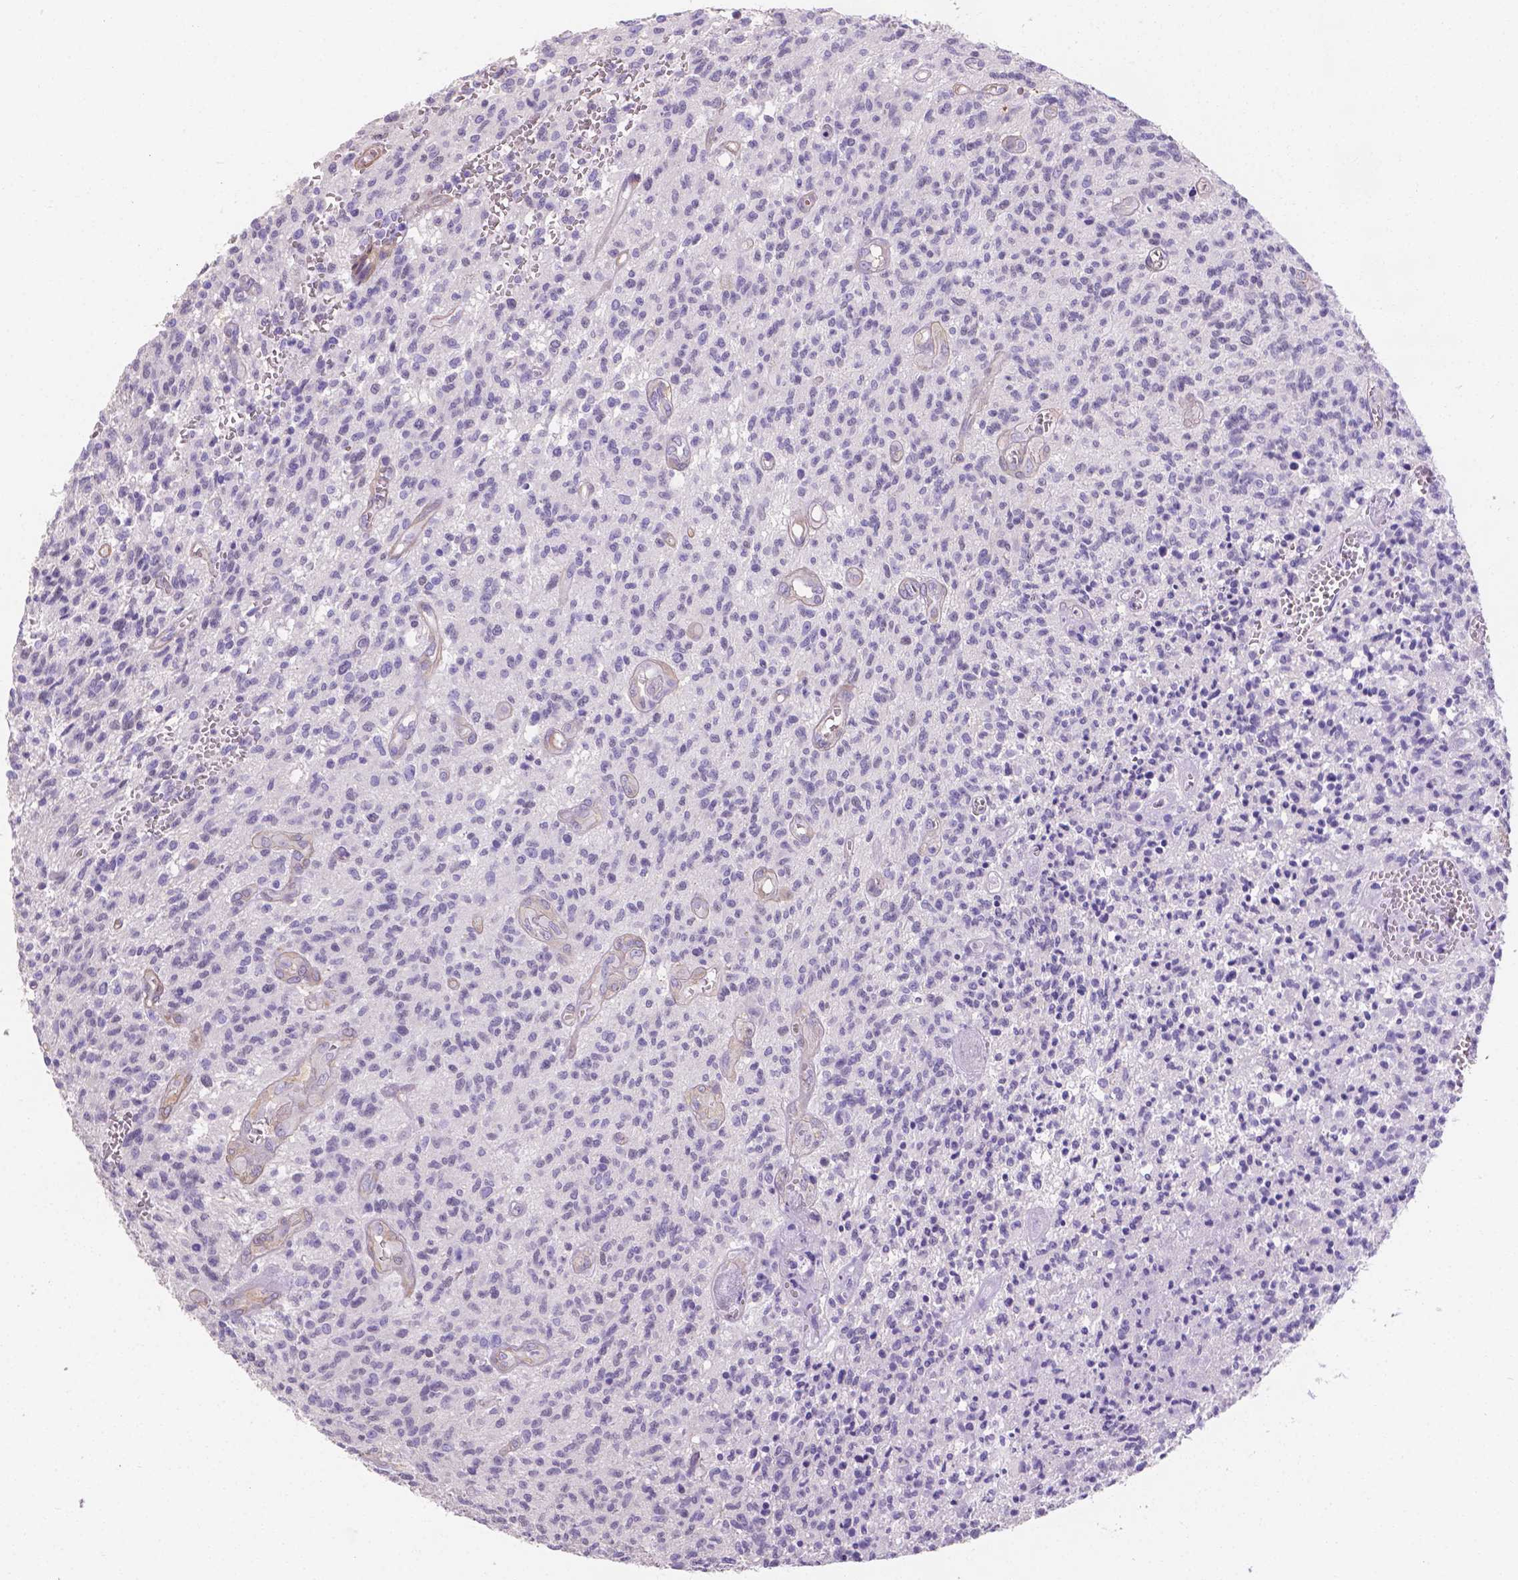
{"staining": {"intensity": "negative", "quantity": "none", "location": "none"}, "tissue": "glioma", "cell_type": "Tumor cells", "image_type": "cancer", "snomed": [{"axis": "morphology", "description": "Glioma, malignant, Low grade"}, {"axis": "topography", "description": "Brain"}], "caption": "There is no significant expression in tumor cells of malignant low-grade glioma.", "gene": "SLC40A1", "patient": {"sex": "male", "age": 64}}